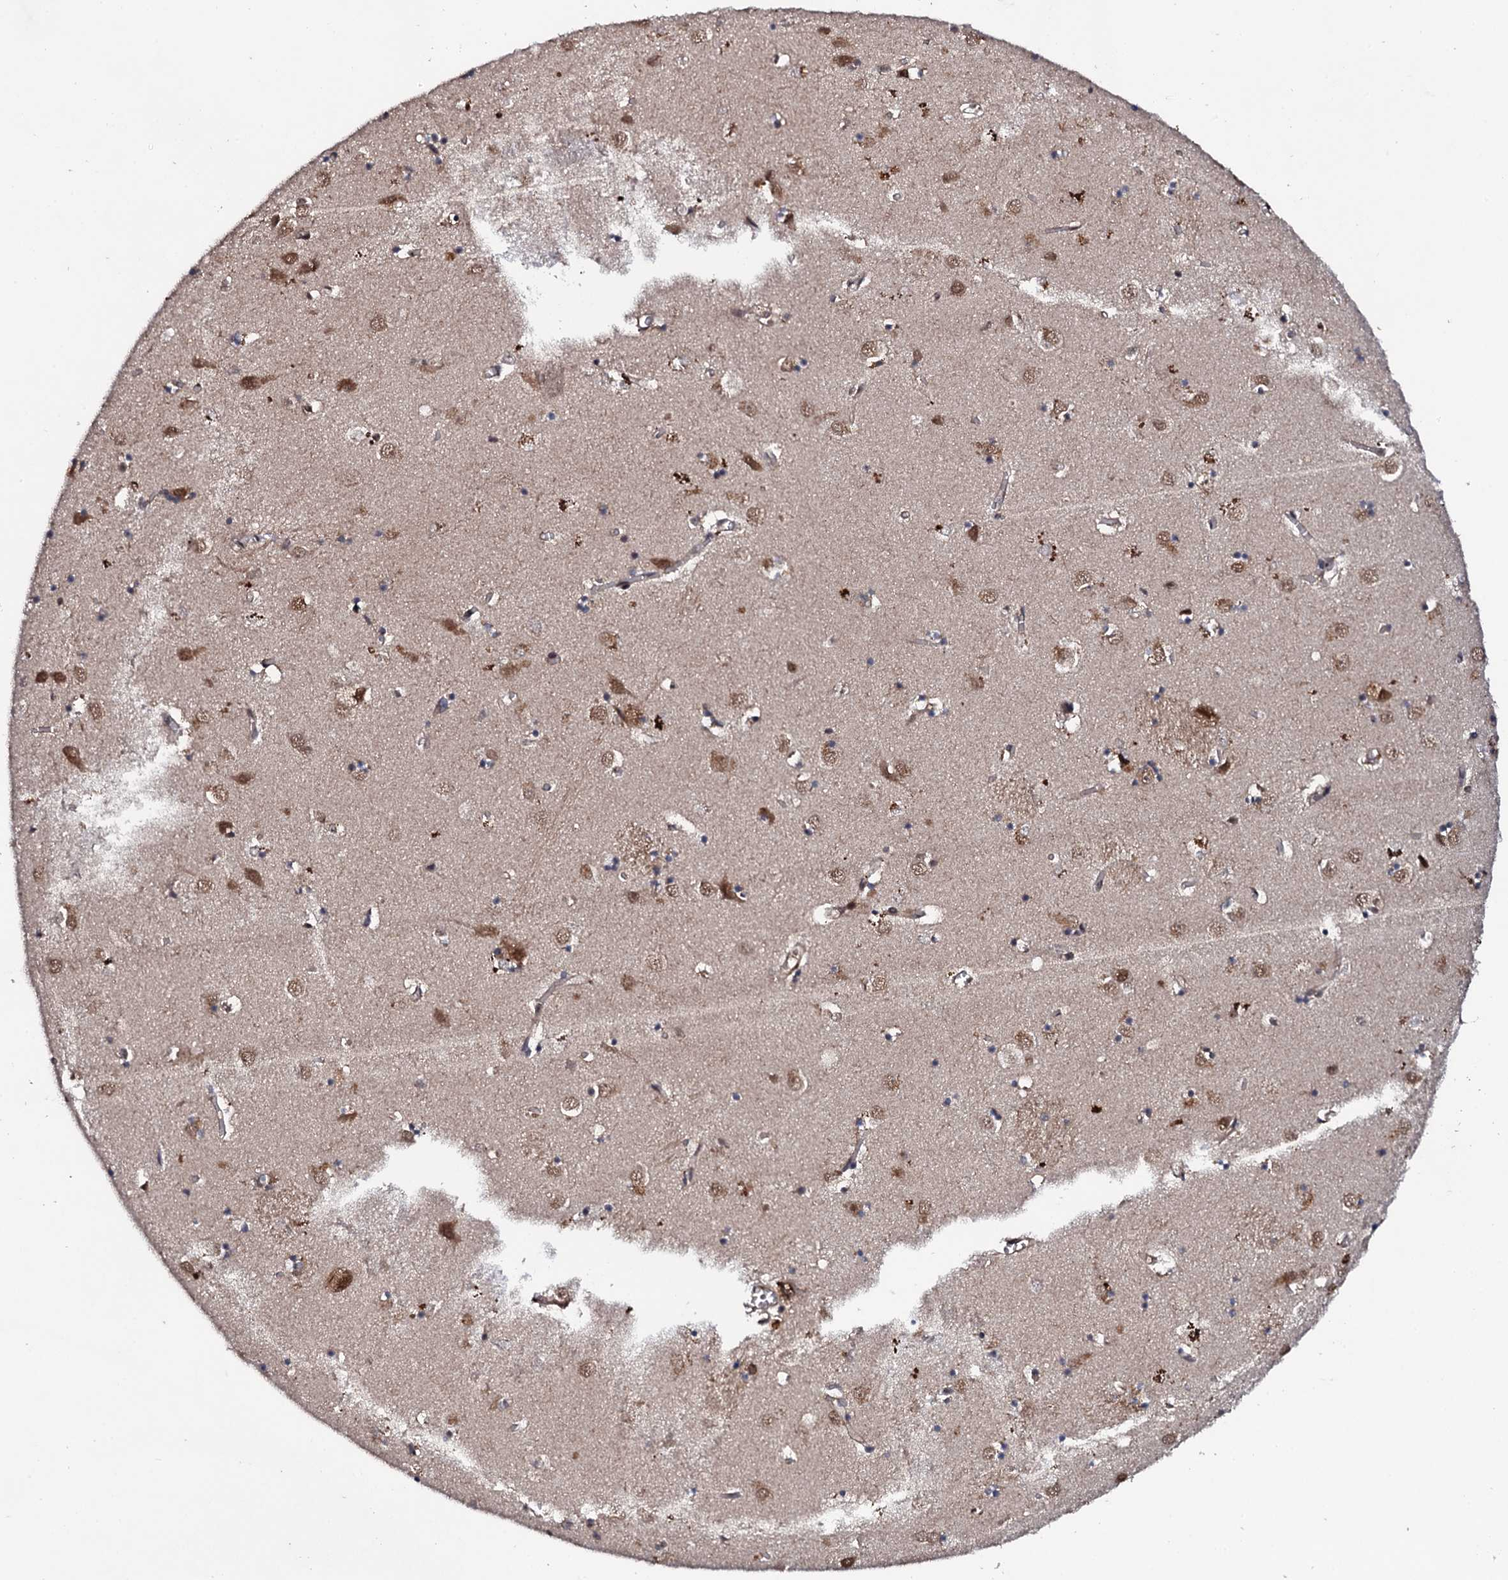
{"staining": {"intensity": "moderate", "quantity": "<25%", "location": "nuclear"}, "tissue": "caudate", "cell_type": "Glial cells", "image_type": "normal", "snomed": [{"axis": "morphology", "description": "Normal tissue, NOS"}, {"axis": "topography", "description": "Lateral ventricle wall"}], "caption": "A low amount of moderate nuclear staining is identified in approximately <25% of glial cells in normal caudate.", "gene": "FAM111A", "patient": {"sex": "male", "age": 70}}